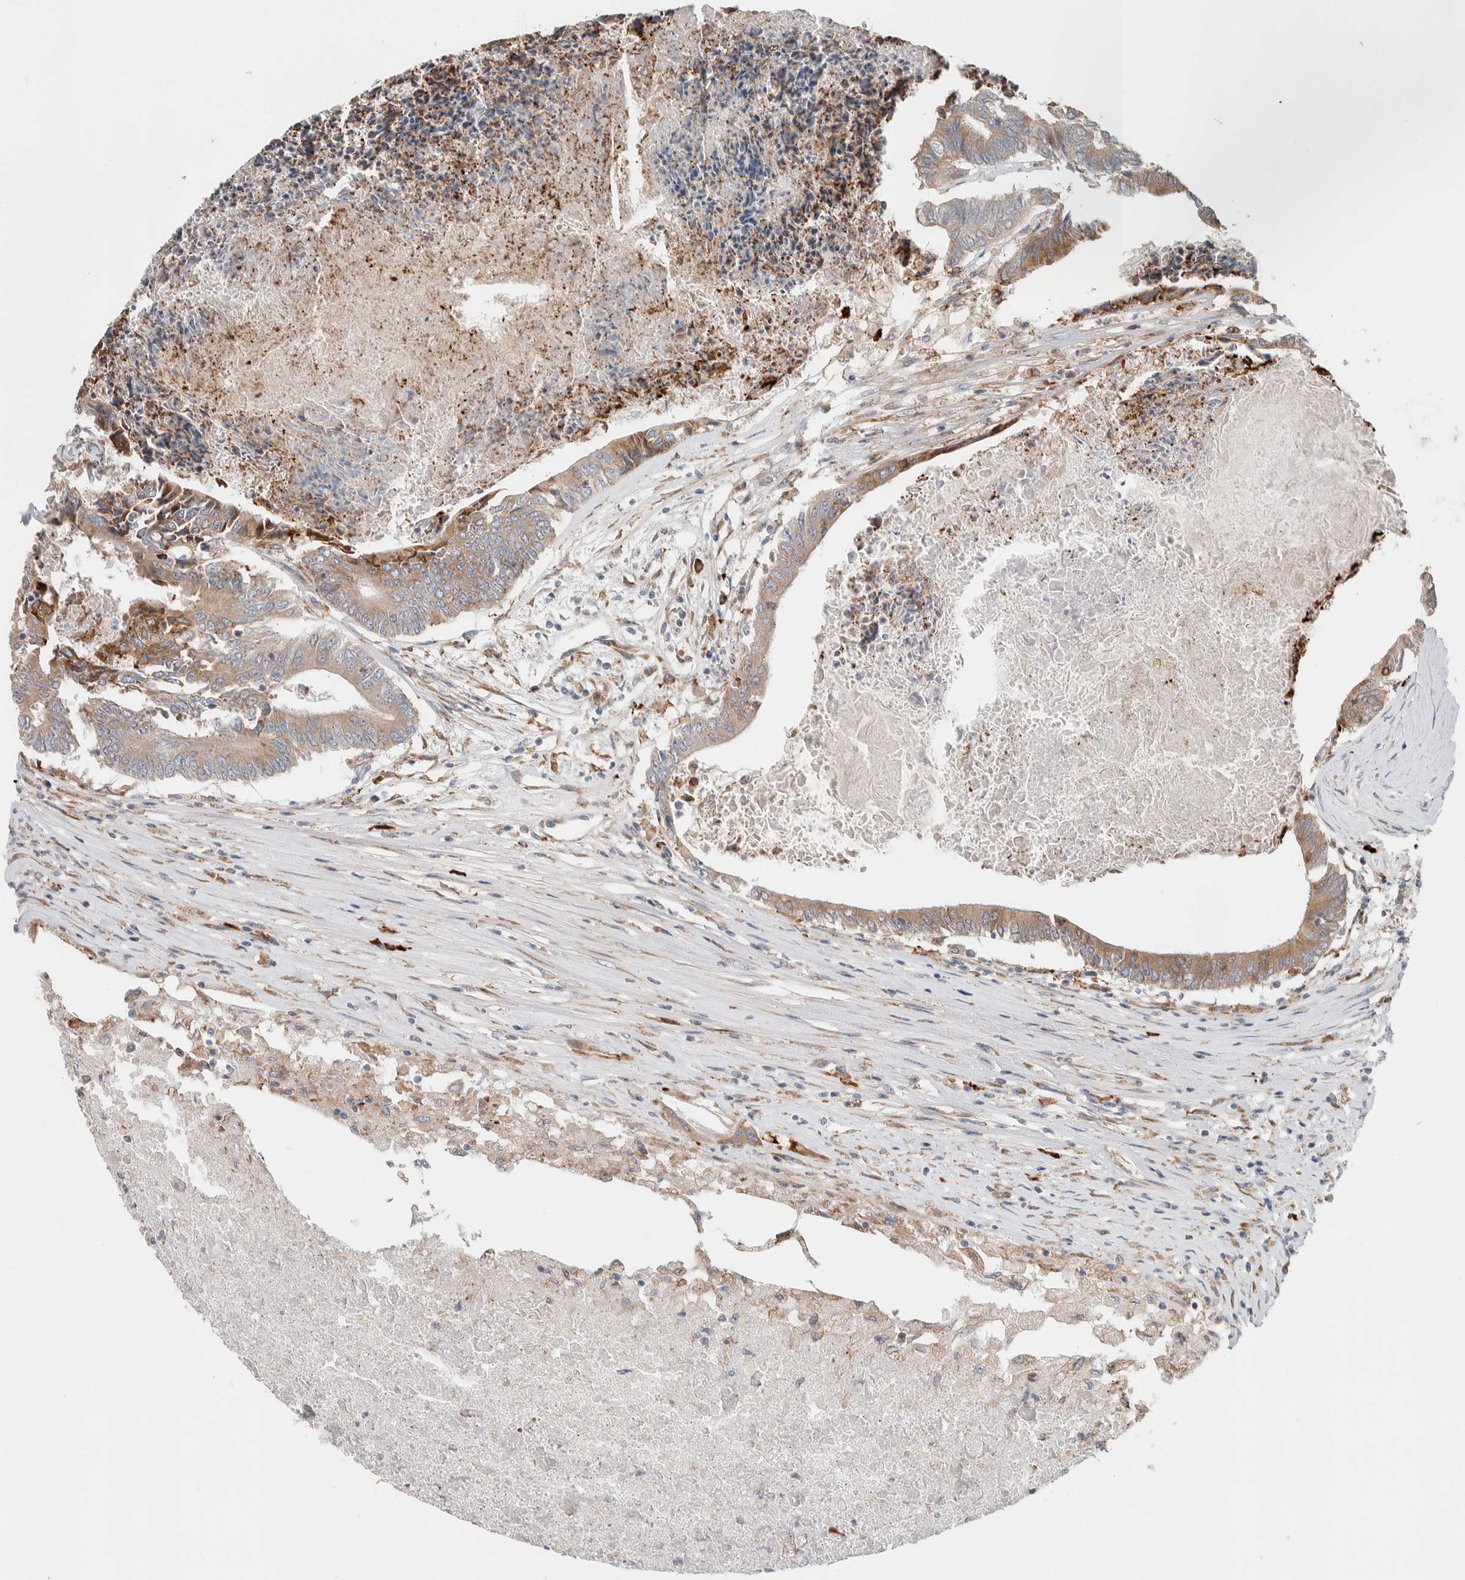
{"staining": {"intensity": "moderate", "quantity": ">75%", "location": "cytoplasmic/membranous"}, "tissue": "colorectal cancer", "cell_type": "Tumor cells", "image_type": "cancer", "snomed": [{"axis": "morphology", "description": "Adenocarcinoma, NOS"}, {"axis": "topography", "description": "Rectum"}], "caption": "Adenocarcinoma (colorectal) stained for a protein demonstrates moderate cytoplasmic/membranous positivity in tumor cells.", "gene": "ADCY8", "patient": {"sex": "male", "age": 63}}